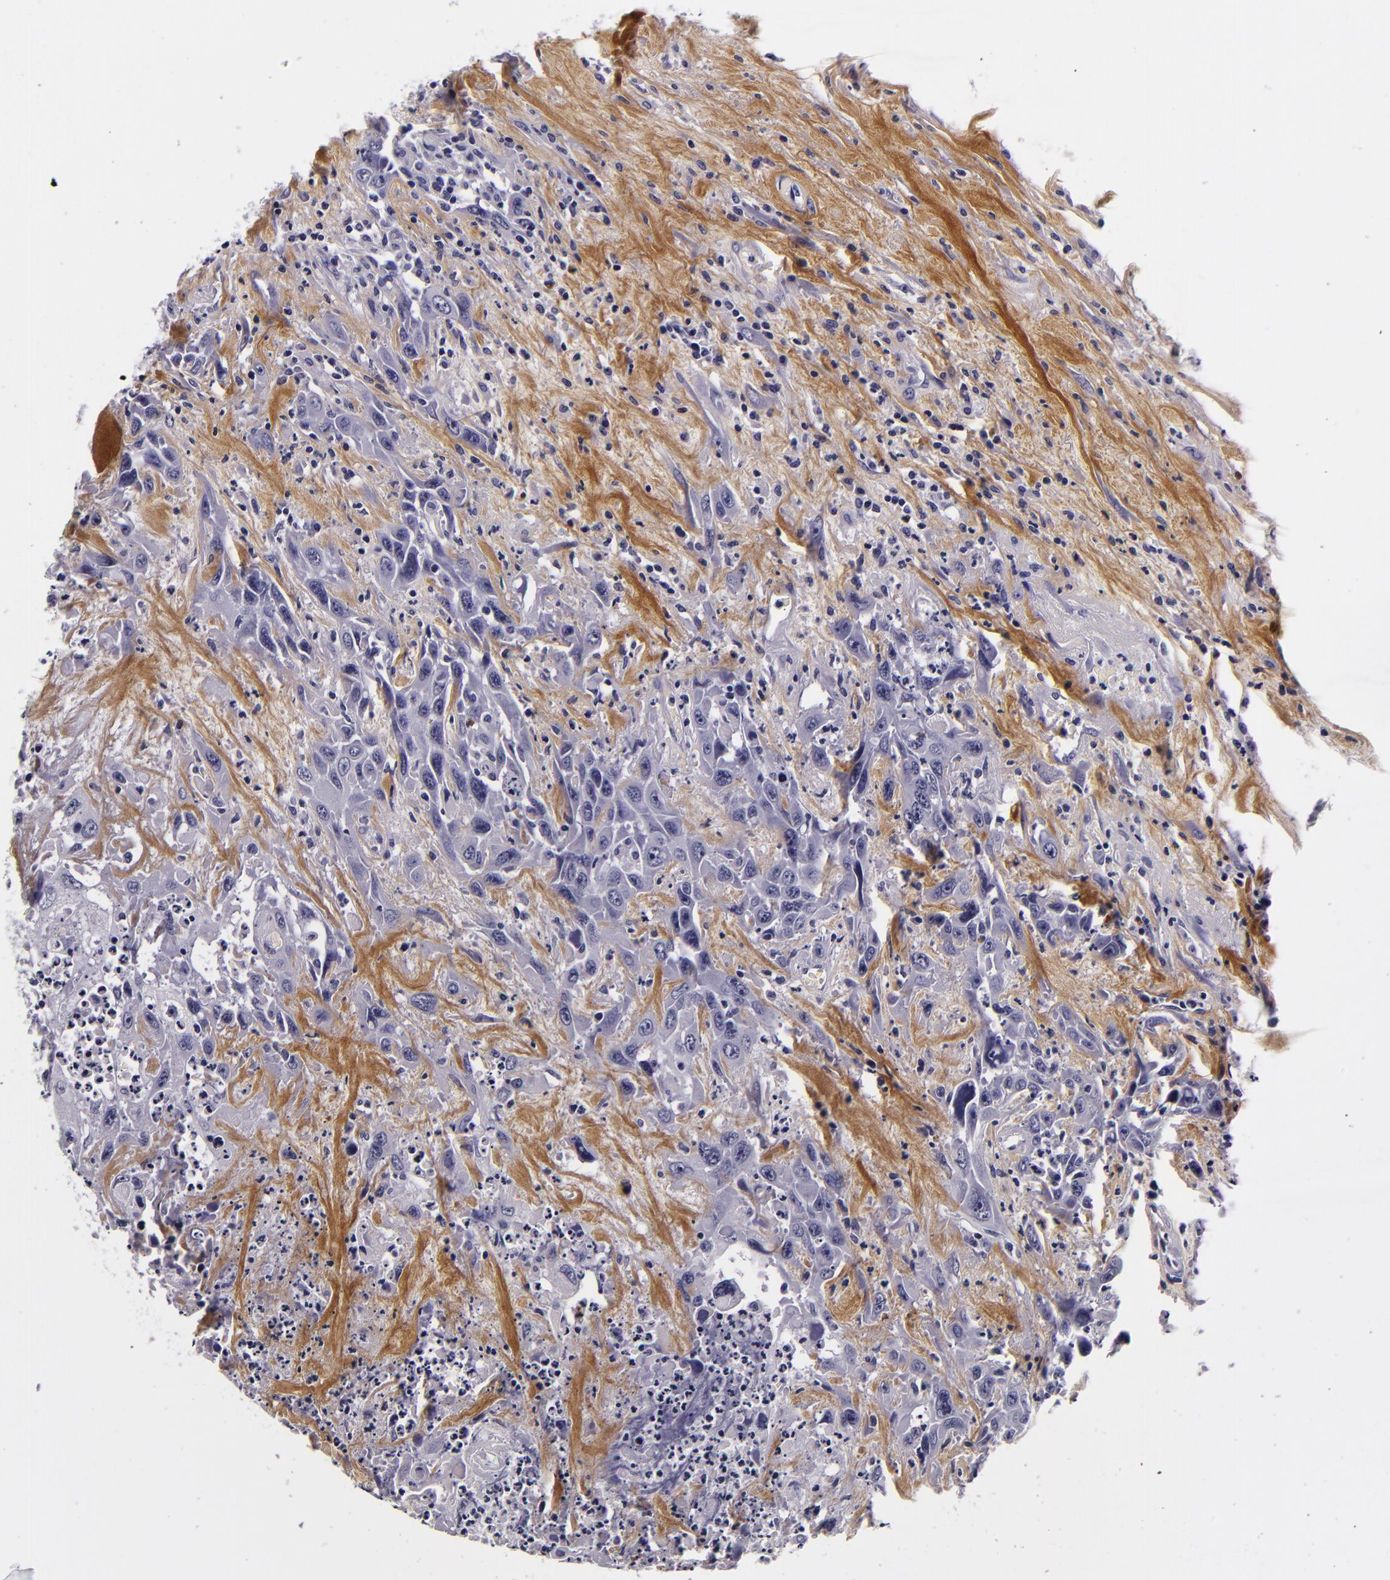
{"staining": {"intensity": "negative", "quantity": "none", "location": "none"}, "tissue": "urothelial cancer", "cell_type": "Tumor cells", "image_type": "cancer", "snomed": [{"axis": "morphology", "description": "Urothelial carcinoma, High grade"}, {"axis": "topography", "description": "Urinary bladder"}], "caption": "This is an IHC histopathology image of human urothelial cancer. There is no staining in tumor cells.", "gene": "FBN1", "patient": {"sex": "female", "age": 84}}